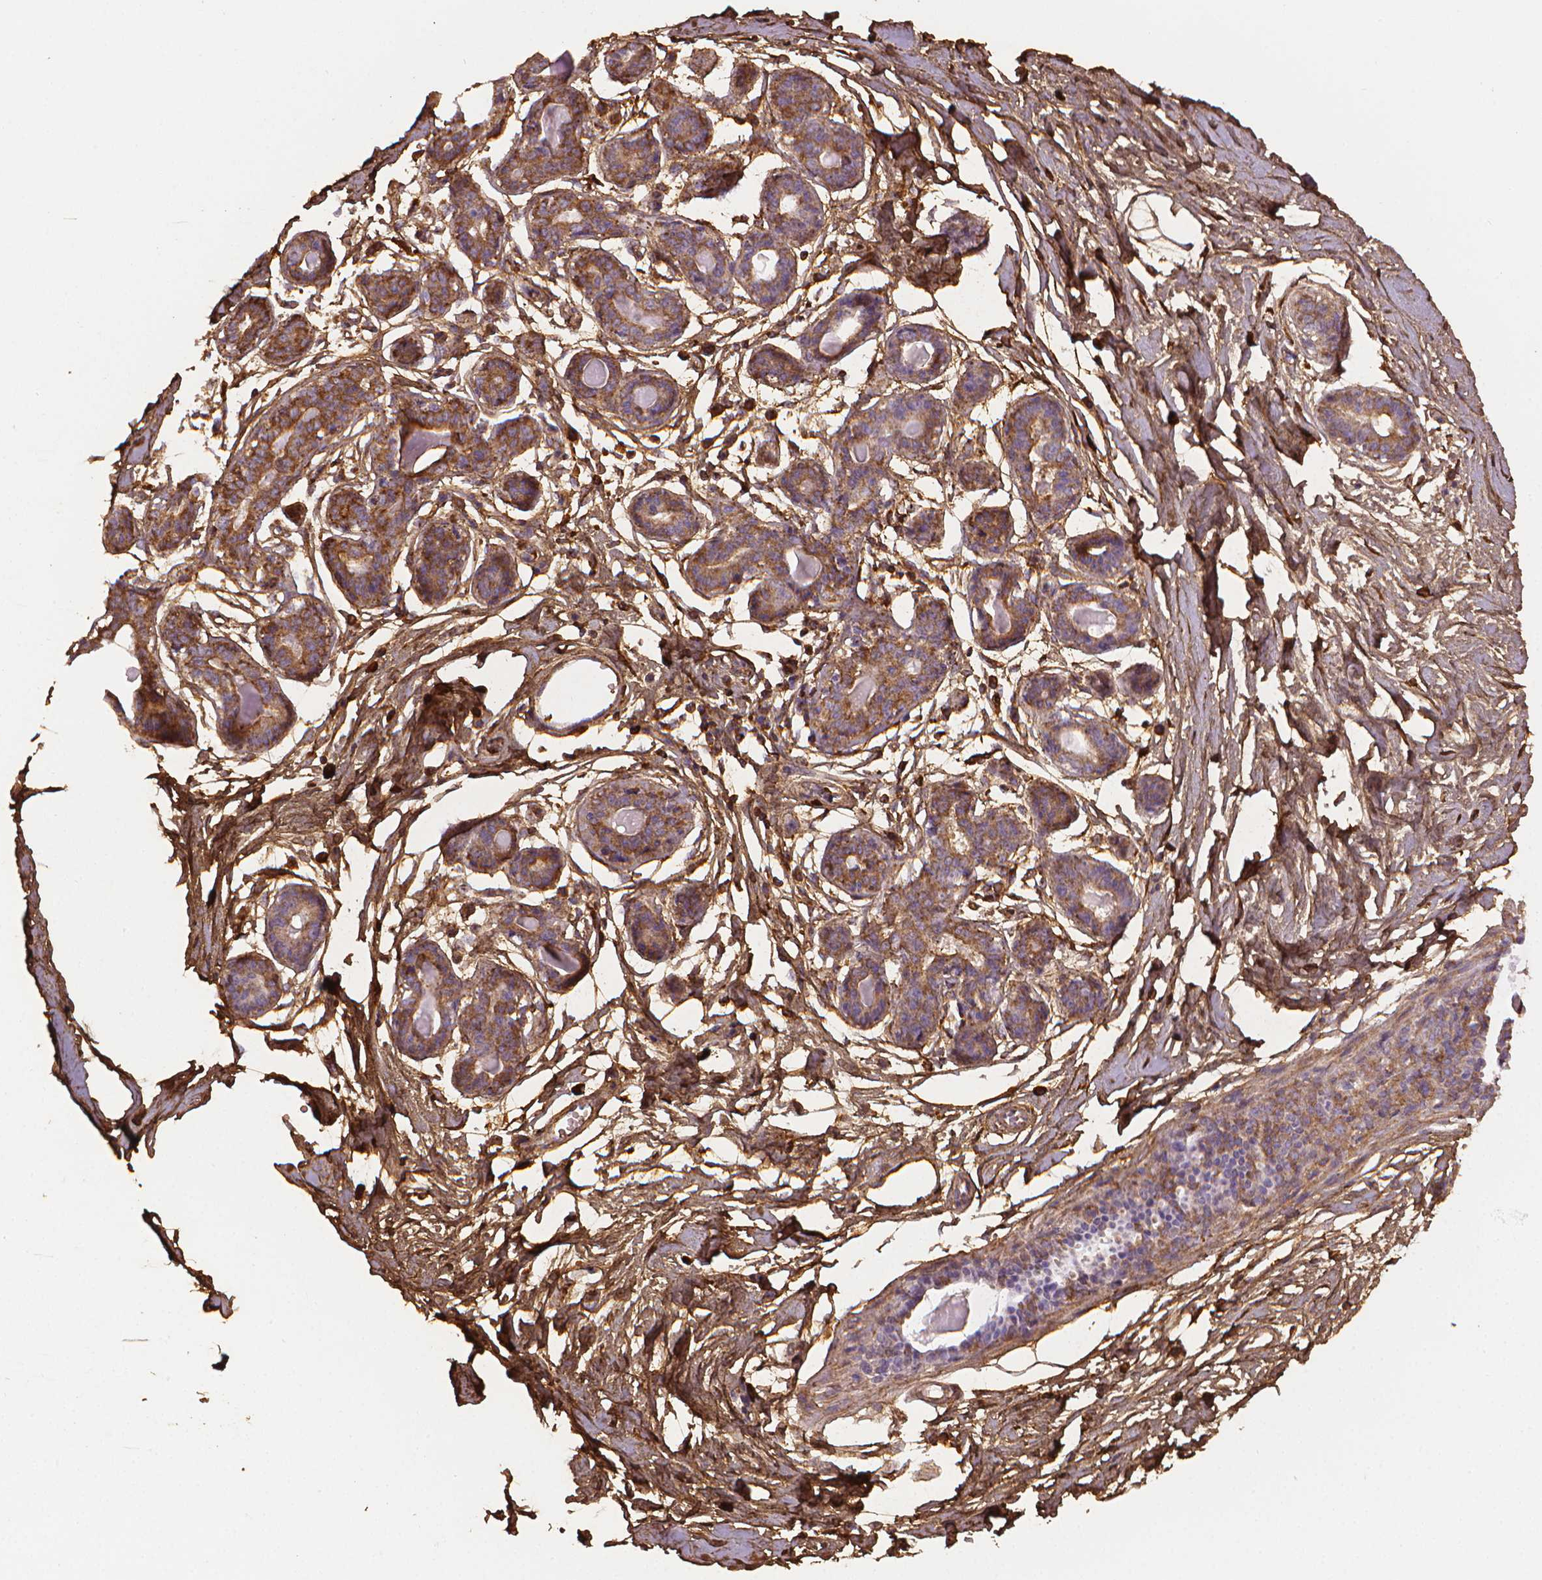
{"staining": {"intensity": "moderate", "quantity": ">75%", "location": "cytoplasmic/membranous"}, "tissue": "breast", "cell_type": "Adipocytes", "image_type": "normal", "snomed": [{"axis": "morphology", "description": "Normal tissue, NOS"}, {"axis": "topography", "description": "Breast"}], "caption": "Immunohistochemical staining of benign breast exhibits moderate cytoplasmic/membranous protein staining in about >75% of adipocytes.", "gene": "DCN", "patient": {"sex": "female", "age": 45}}